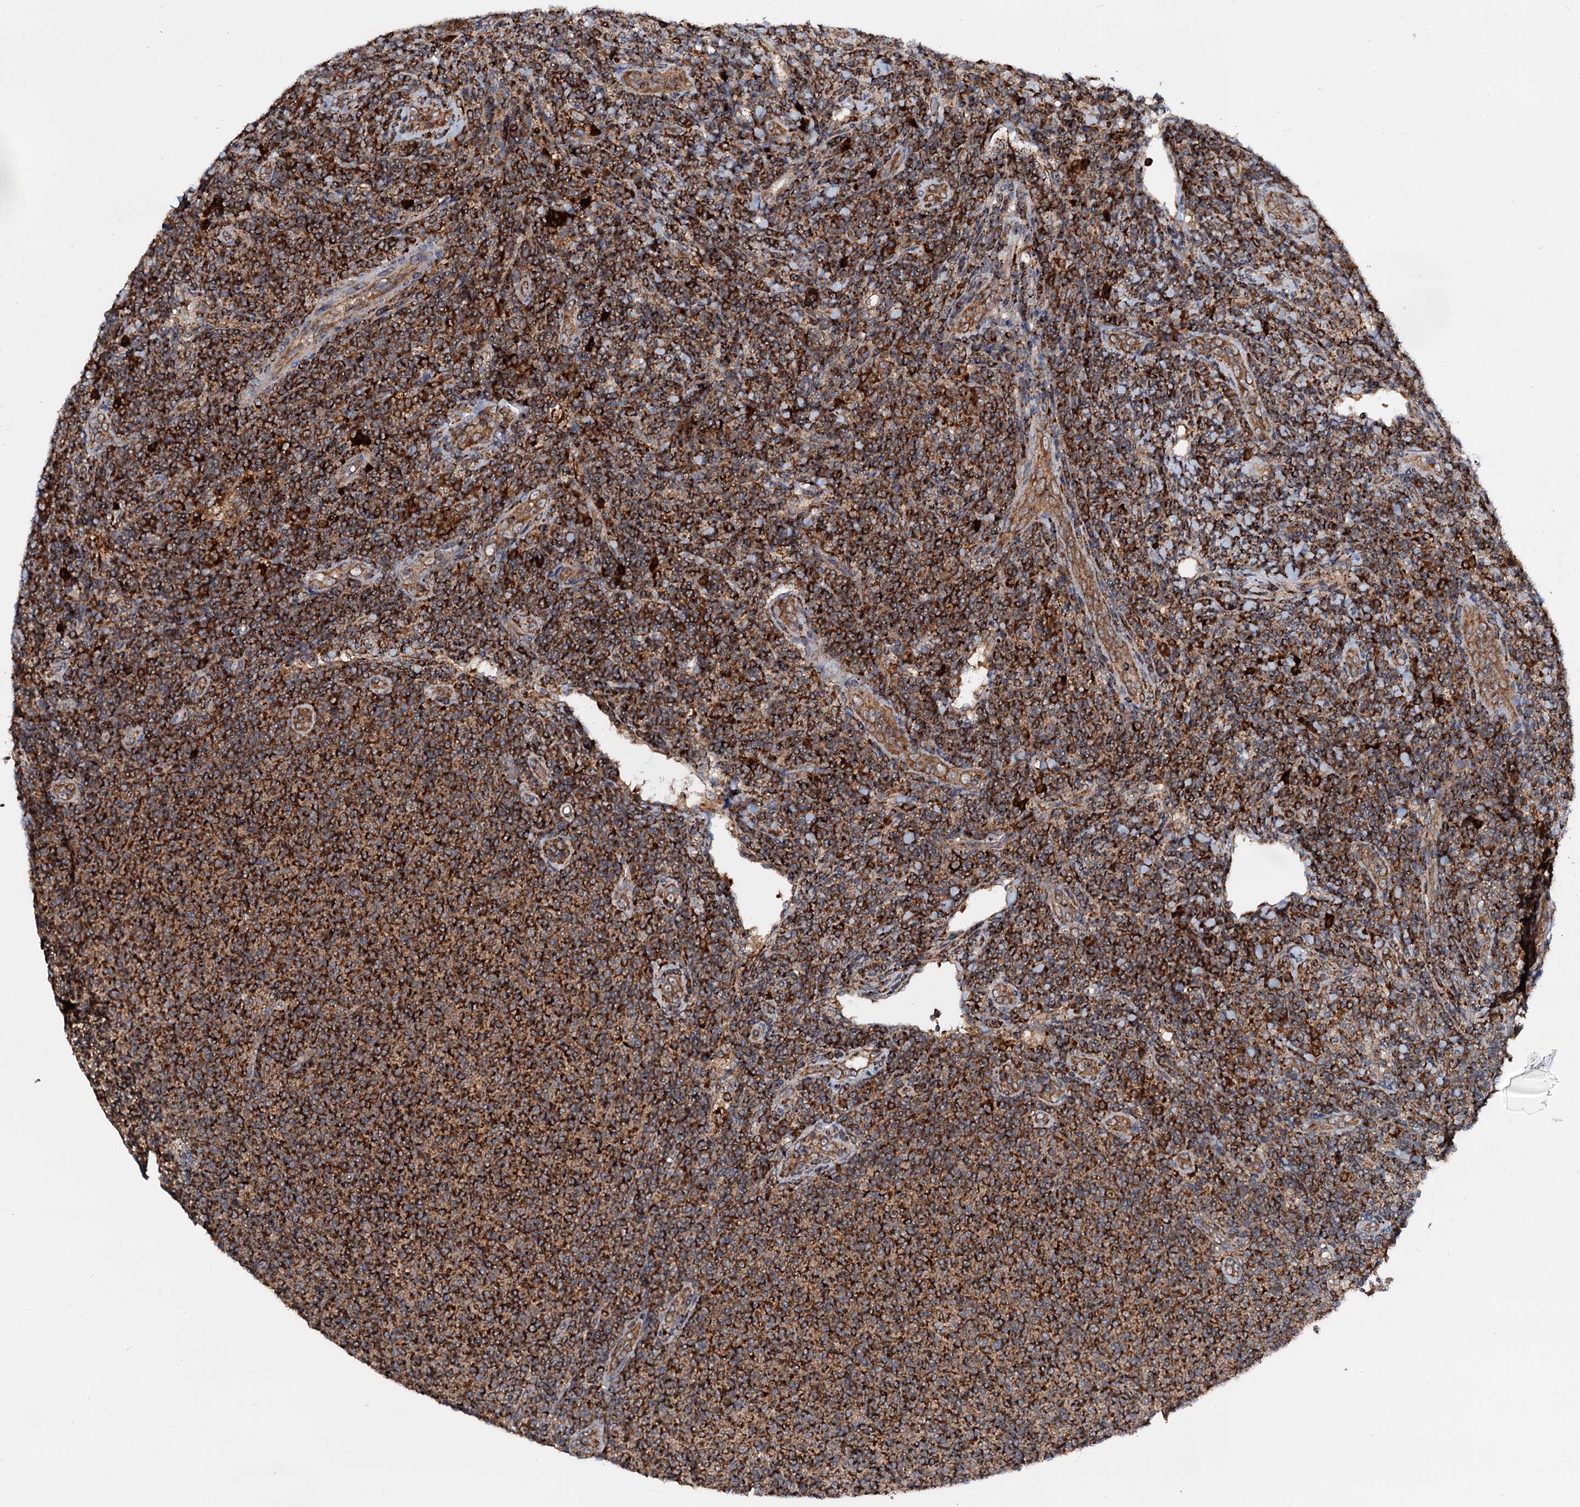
{"staining": {"intensity": "strong", "quantity": ">75%", "location": "cytoplasmic/membranous"}, "tissue": "lymphoma", "cell_type": "Tumor cells", "image_type": "cancer", "snomed": [{"axis": "morphology", "description": "Malignant lymphoma, non-Hodgkin's type, Low grade"}, {"axis": "topography", "description": "Lymph node"}], "caption": "Brown immunohistochemical staining in human low-grade malignant lymphoma, non-Hodgkin's type demonstrates strong cytoplasmic/membranous expression in about >75% of tumor cells. (DAB IHC, brown staining for protein, blue staining for nuclei).", "gene": "UFM1", "patient": {"sex": "male", "age": 66}}